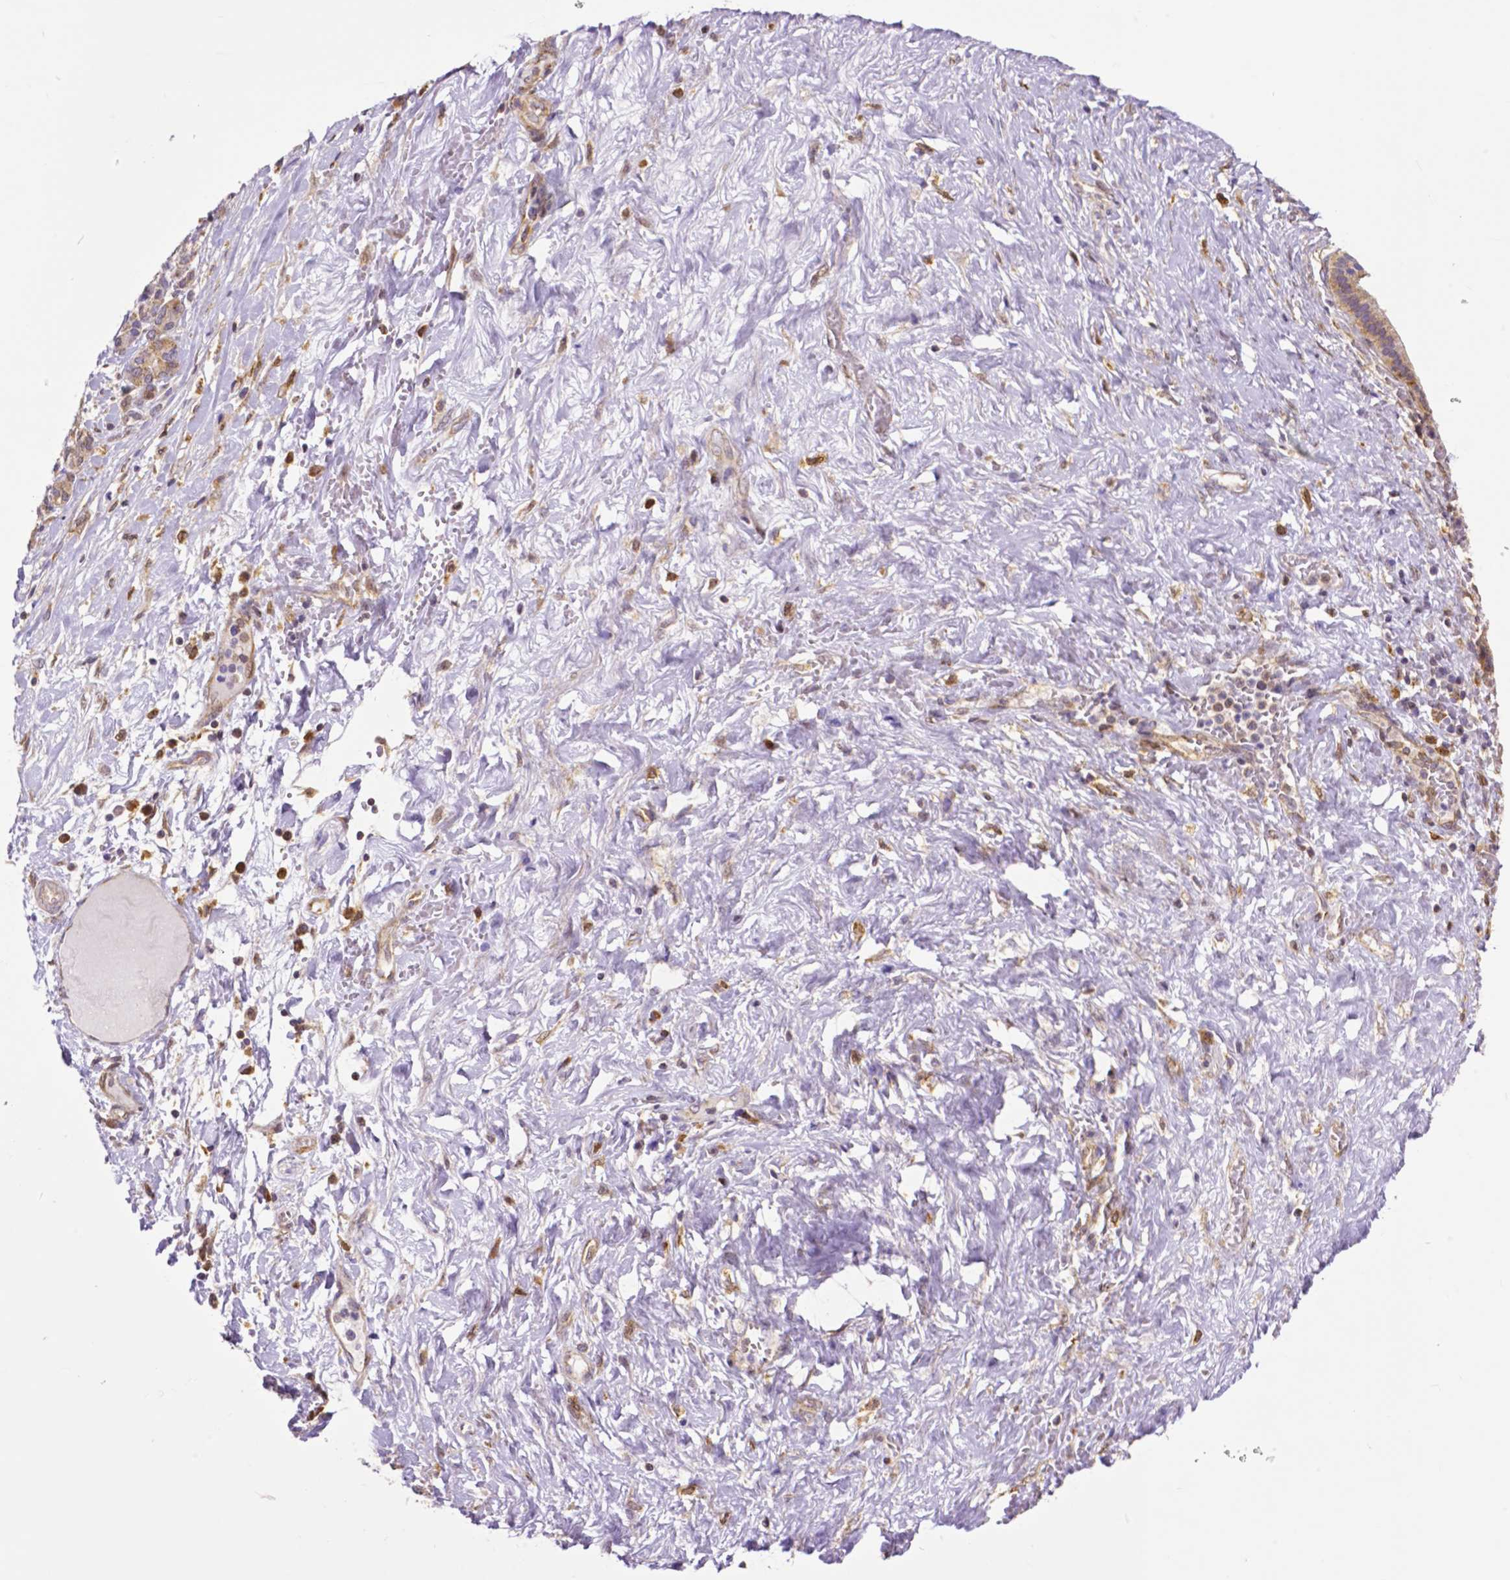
{"staining": {"intensity": "moderate", "quantity": ">75%", "location": "cytoplasmic/membranous"}, "tissue": "pancreatic cancer", "cell_type": "Tumor cells", "image_type": "cancer", "snomed": [{"axis": "morphology", "description": "Adenocarcinoma, NOS"}, {"axis": "topography", "description": "Pancreas"}], "caption": "An image of pancreatic cancer stained for a protein displays moderate cytoplasmic/membranous brown staining in tumor cells.", "gene": "MCL1", "patient": {"sex": "male", "age": 44}}